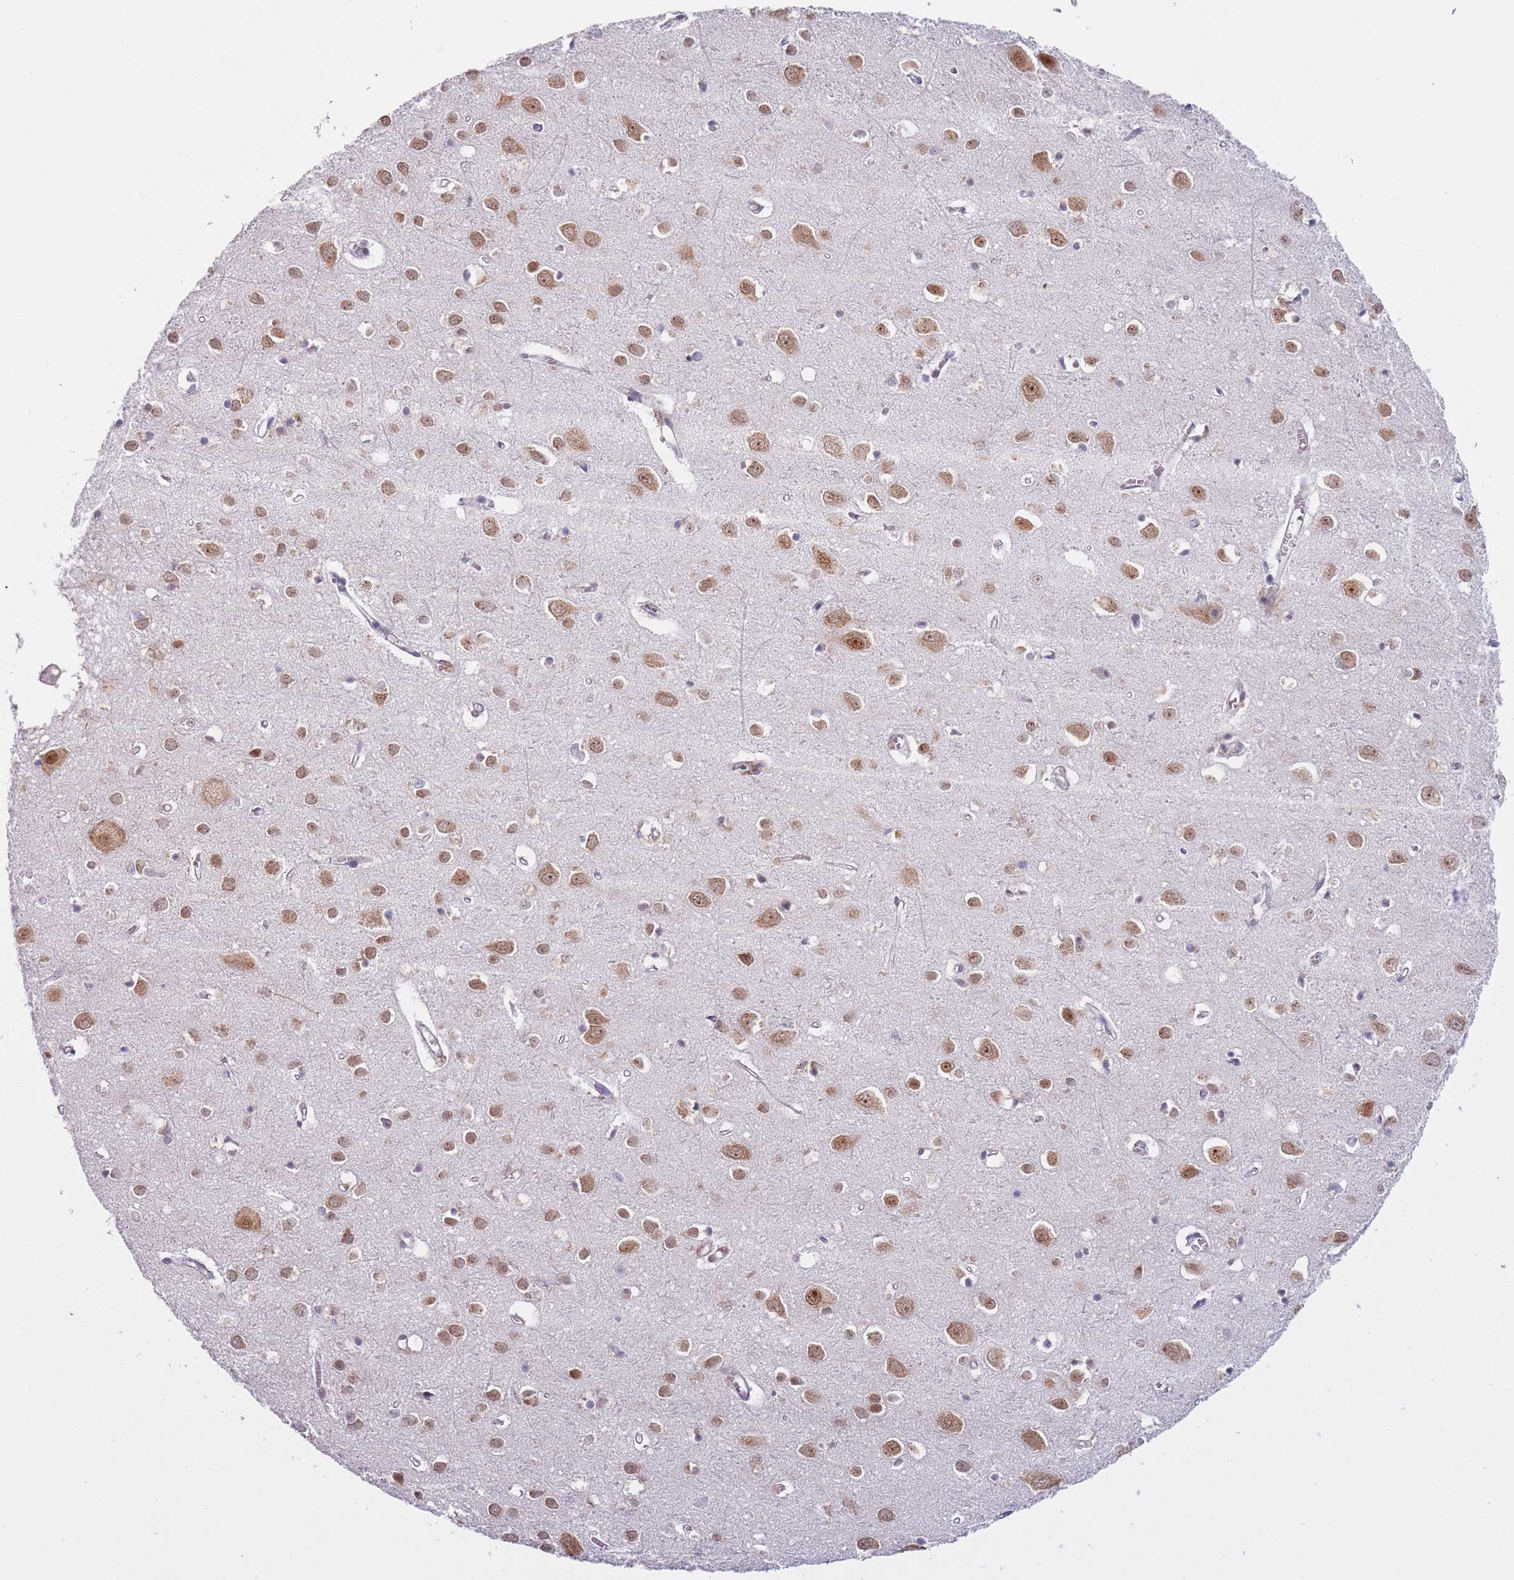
{"staining": {"intensity": "negative", "quantity": "none", "location": "none"}, "tissue": "cerebral cortex", "cell_type": "Endothelial cells", "image_type": "normal", "snomed": [{"axis": "morphology", "description": "Normal tissue, NOS"}, {"axis": "topography", "description": "Cerebral cortex"}], "caption": "Endothelial cells are negative for brown protein staining in unremarkable cerebral cortex. (DAB (3,3'-diaminobenzidine) immunohistochemistry (IHC), high magnification).", "gene": "SLC25A32", "patient": {"sex": "female", "age": 64}}